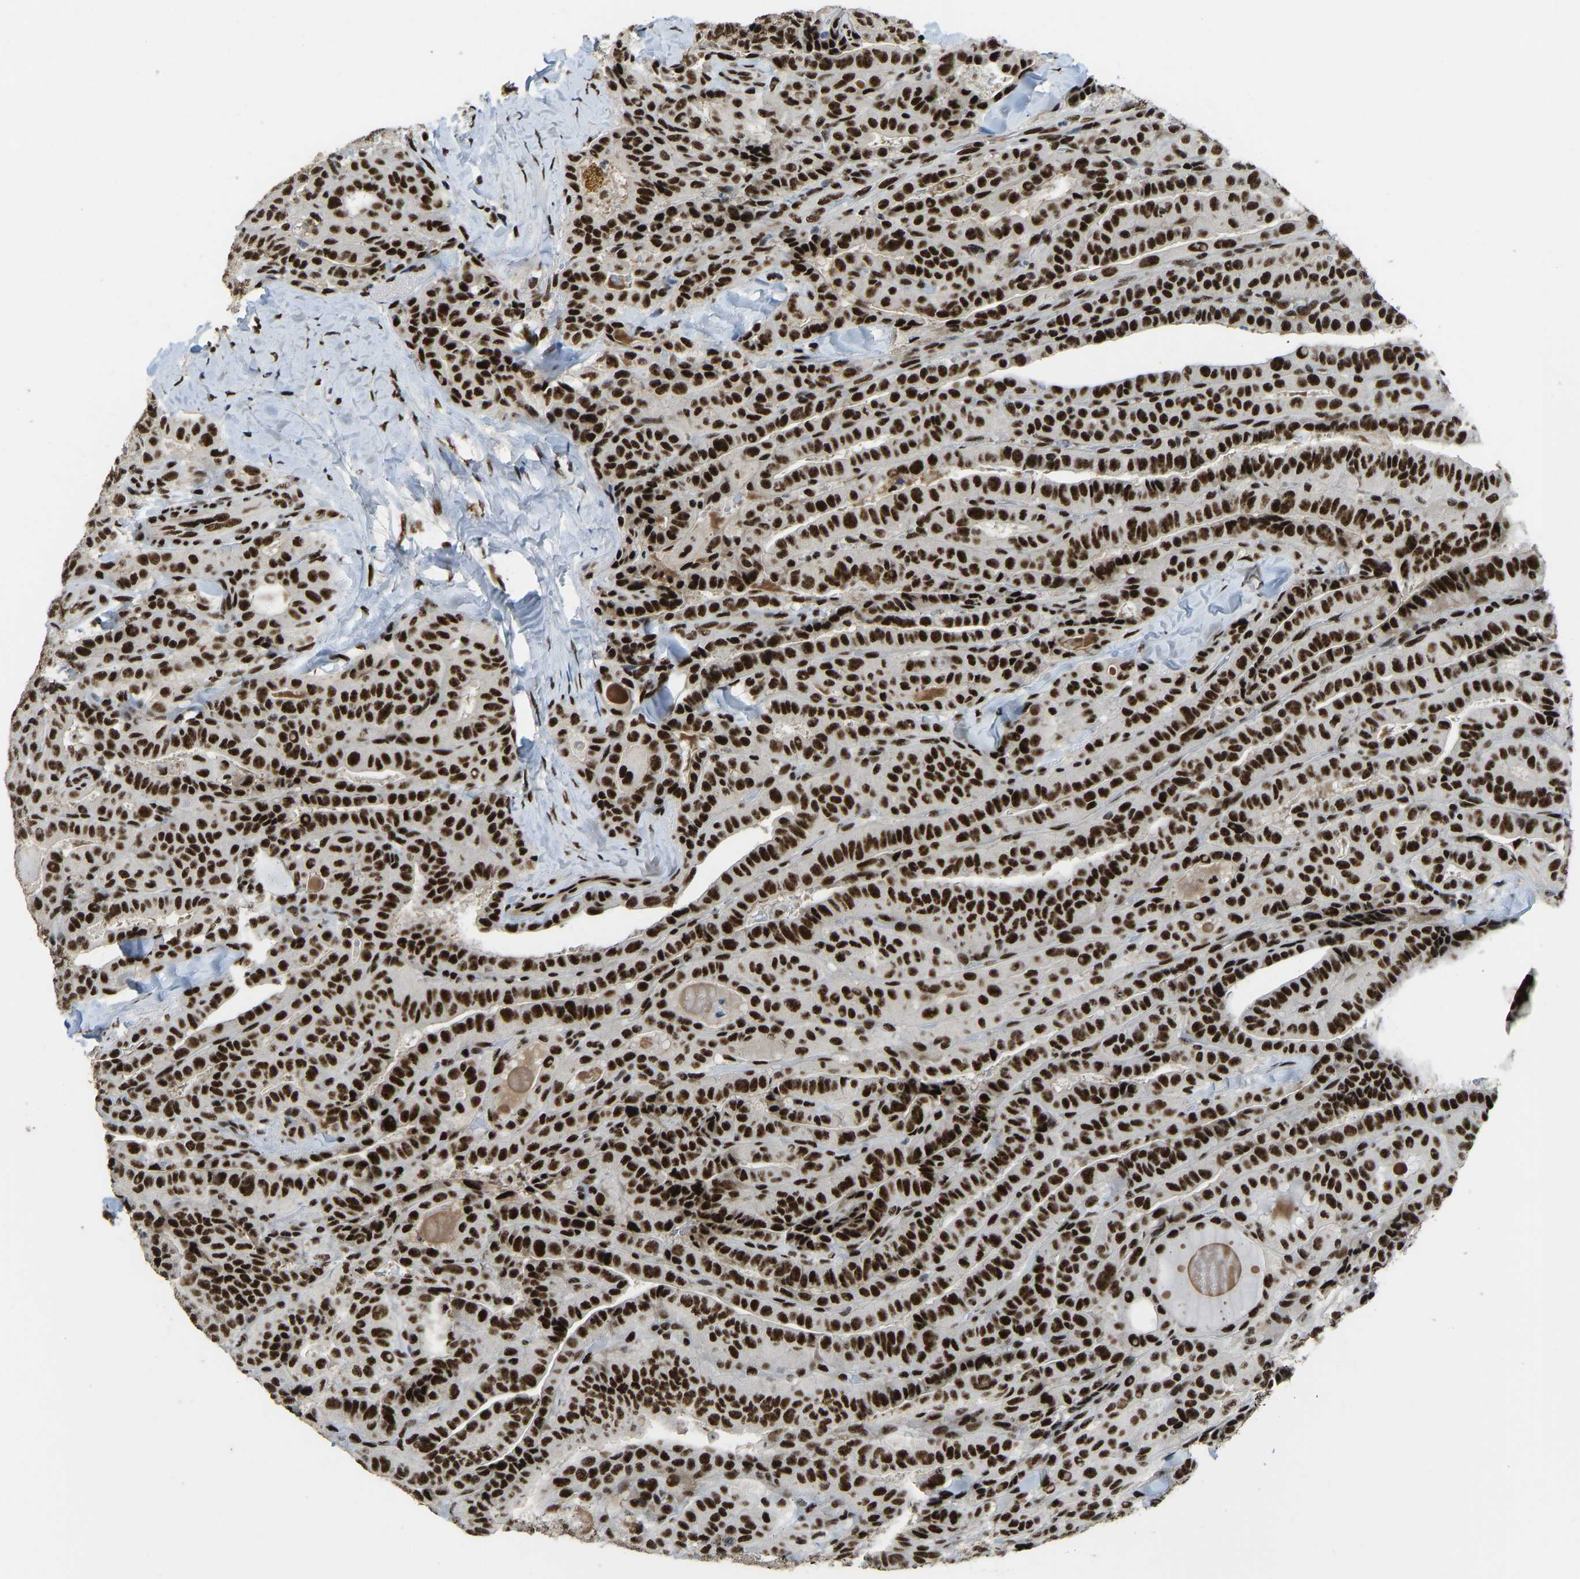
{"staining": {"intensity": "strong", "quantity": ">75%", "location": "nuclear"}, "tissue": "thyroid cancer", "cell_type": "Tumor cells", "image_type": "cancer", "snomed": [{"axis": "morphology", "description": "Papillary adenocarcinoma, NOS"}, {"axis": "topography", "description": "Thyroid gland"}], "caption": "There is high levels of strong nuclear positivity in tumor cells of papillary adenocarcinoma (thyroid), as demonstrated by immunohistochemical staining (brown color).", "gene": "FOXK1", "patient": {"sex": "male", "age": 77}}